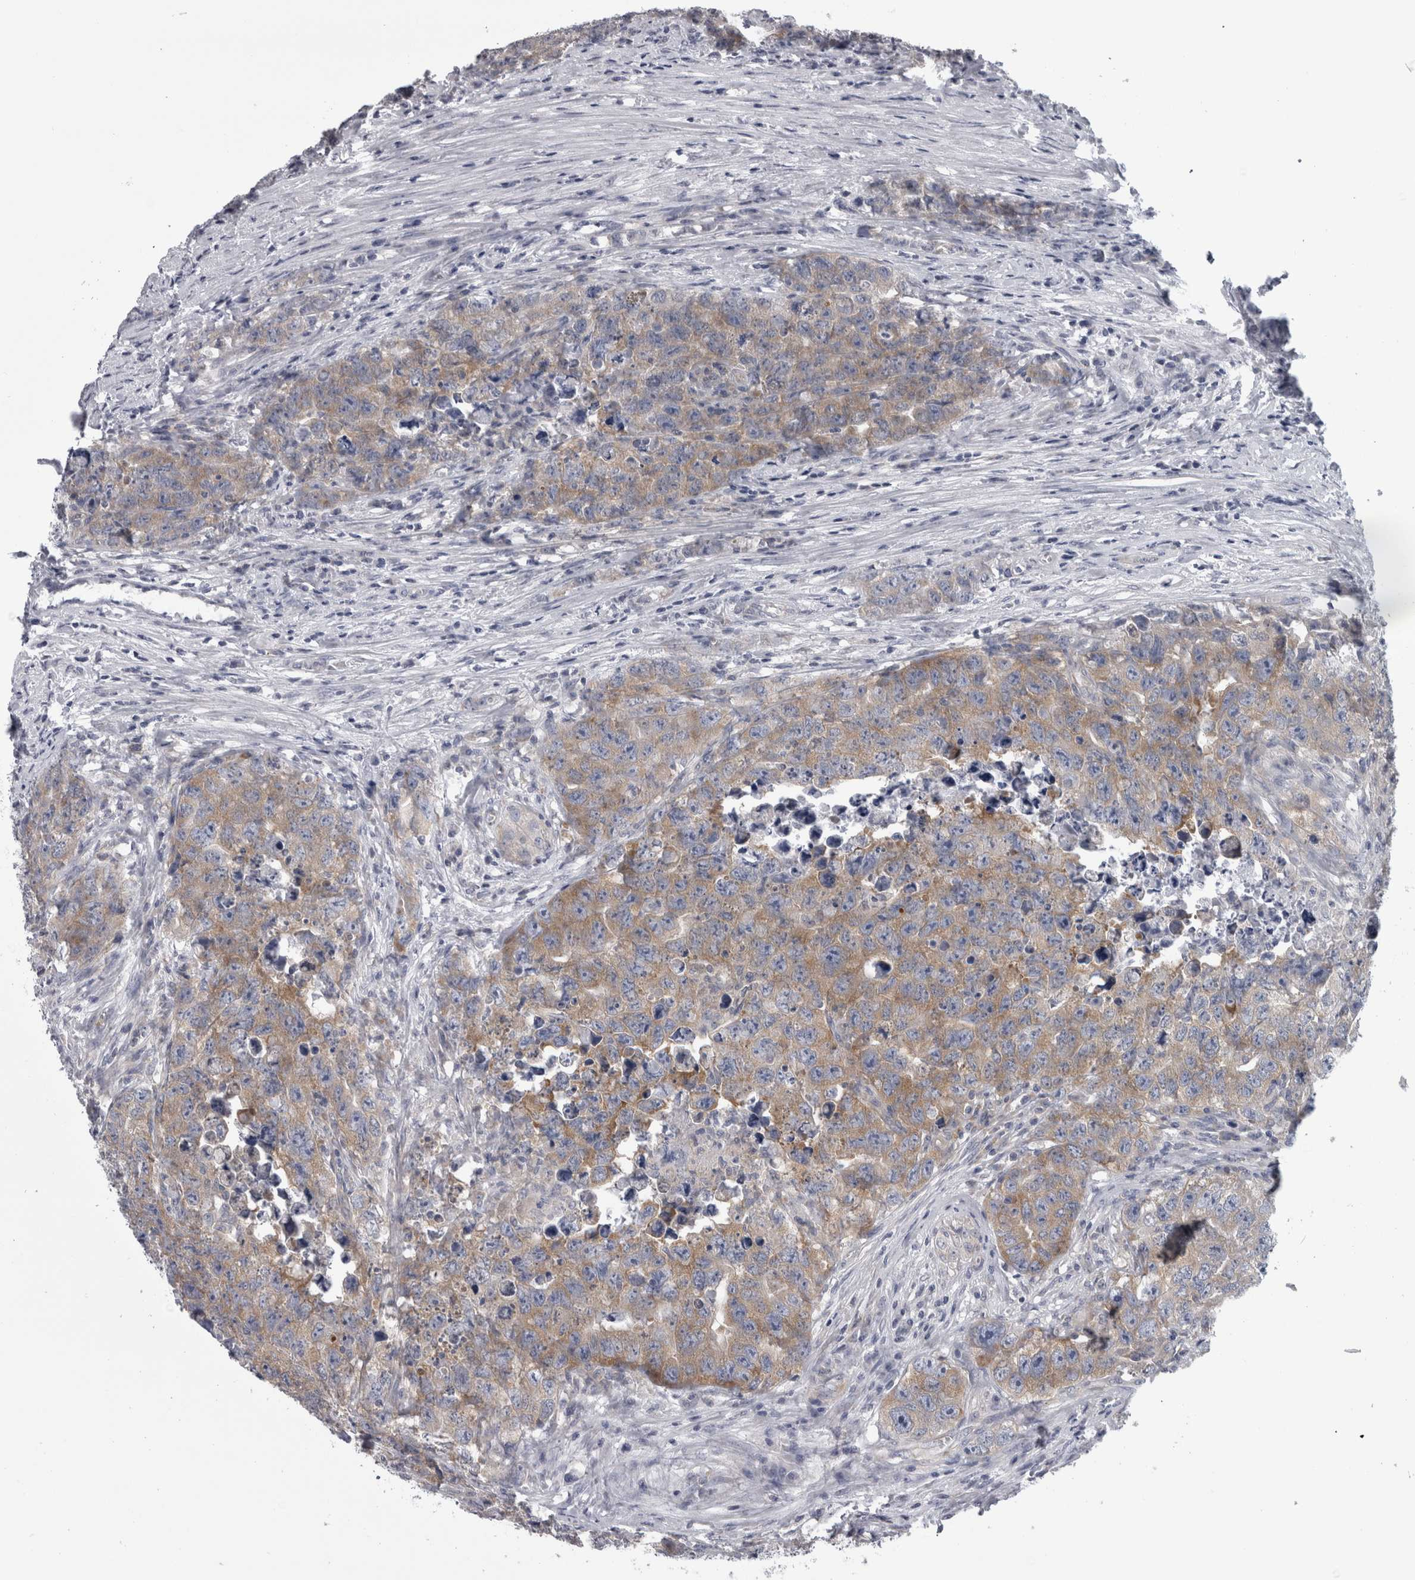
{"staining": {"intensity": "moderate", "quantity": "25%-75%", "location": "cytoplasmic/membranous"}, "tissue": "testis cancer", "cell_type": "Tumor cells", "image_type": "cancer", "snomed": [{"axis": "morphology", "description": "Seminoma, NOS"}, {"axis": "morphology", "description": "Carcinoma, Embryonal, NOS"}, {"axis": "topography", "description": "Testis"}], "caption": "Immunohistochemistry micrograph of neoplastic tissue: human testis cancer stained using immunohistochemistry (IHC) reveals medium levels of moderate protein expression localized specifically in the cytoplasmic/membranous of tumor cells, appearing as a cytoplasmic/membranous brown color.", "gene": "PRRC2C", "patient": {"sex": "male", "age": 43}}